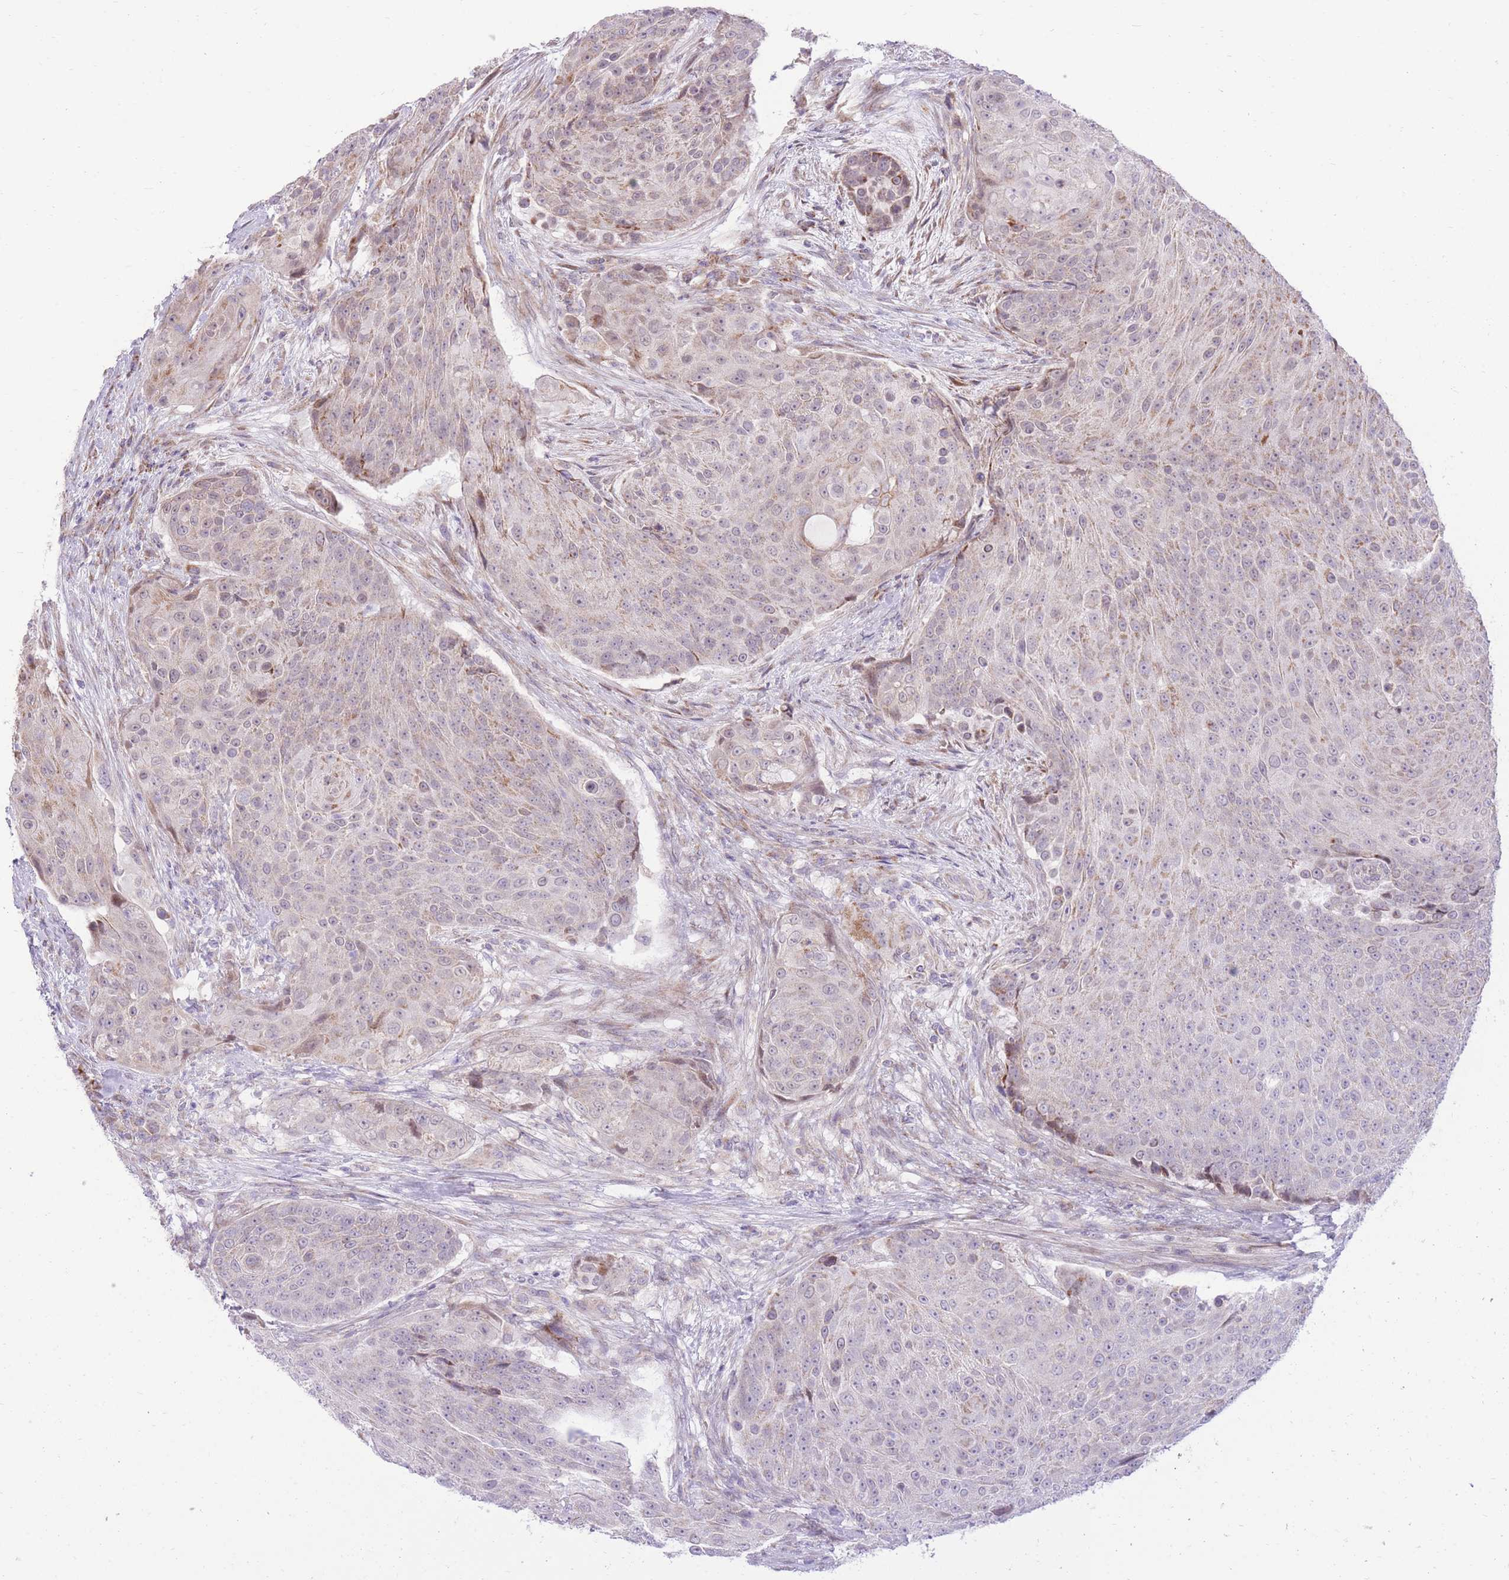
{"staining": {"intensity": "weak", "quantity": "<25%", "location": "cytoplasmic/membranous"}, "tissue": "urothelial cancer", "cell_type": "Tumor cells", "image_type": "cancer", "snomed": [{"axis": "morphology", "description": "Urothelial carcinoma, High grade"}, {"axis": "topography", "description": "Urinary bladder"}], "caption": "Immunohistochemistry (IHC) micrograph of urothelial cancer stained for a protein (brown), which displays no expression in tumor cells. (DAB IHC with hematoxylin counter stain).", "gene": "SLC4A4", "patient": {"sex": "female", "age": 63}}